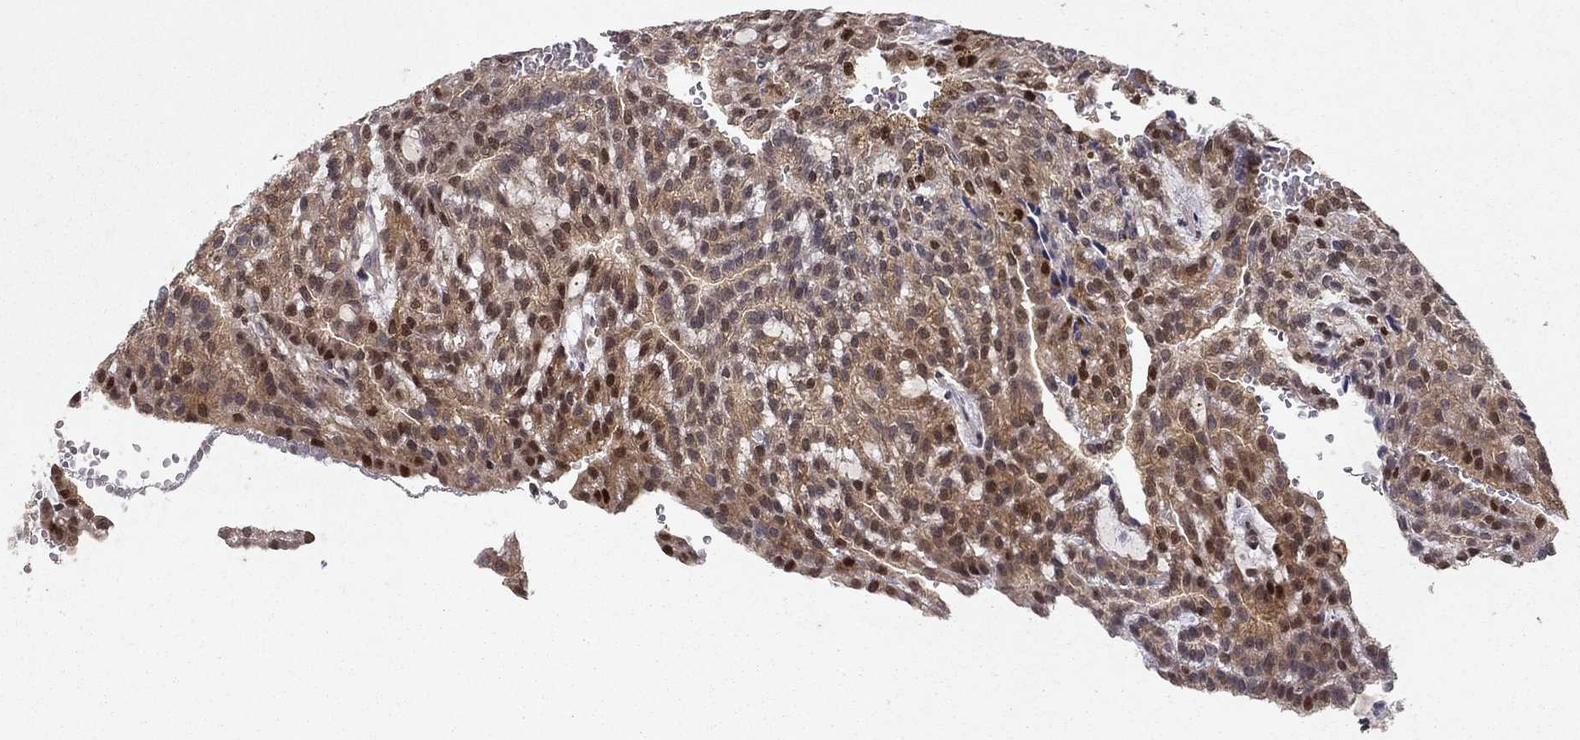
{"staining": {"intensity": "moderate", "quantity": "<25%", "location": "nuclear"}, "tissue": "renal cancer", "cell_type": "Tumor cells", "image_type": "cancer", "snomed": [{"axis": "morphology", "description": "Adenocarcinoma, NOS"}, {"axis": "topography", "description": "Kidney"}], "caption": "Immunohistochemical staining of renal adenocarcinoma shows low levels of moderate nuclear staining in approximately <25% of tumor cells. Nuclei are stained in blue.", "gene": "CRTC1", "patient": {"sex": "male", "age": 63}}